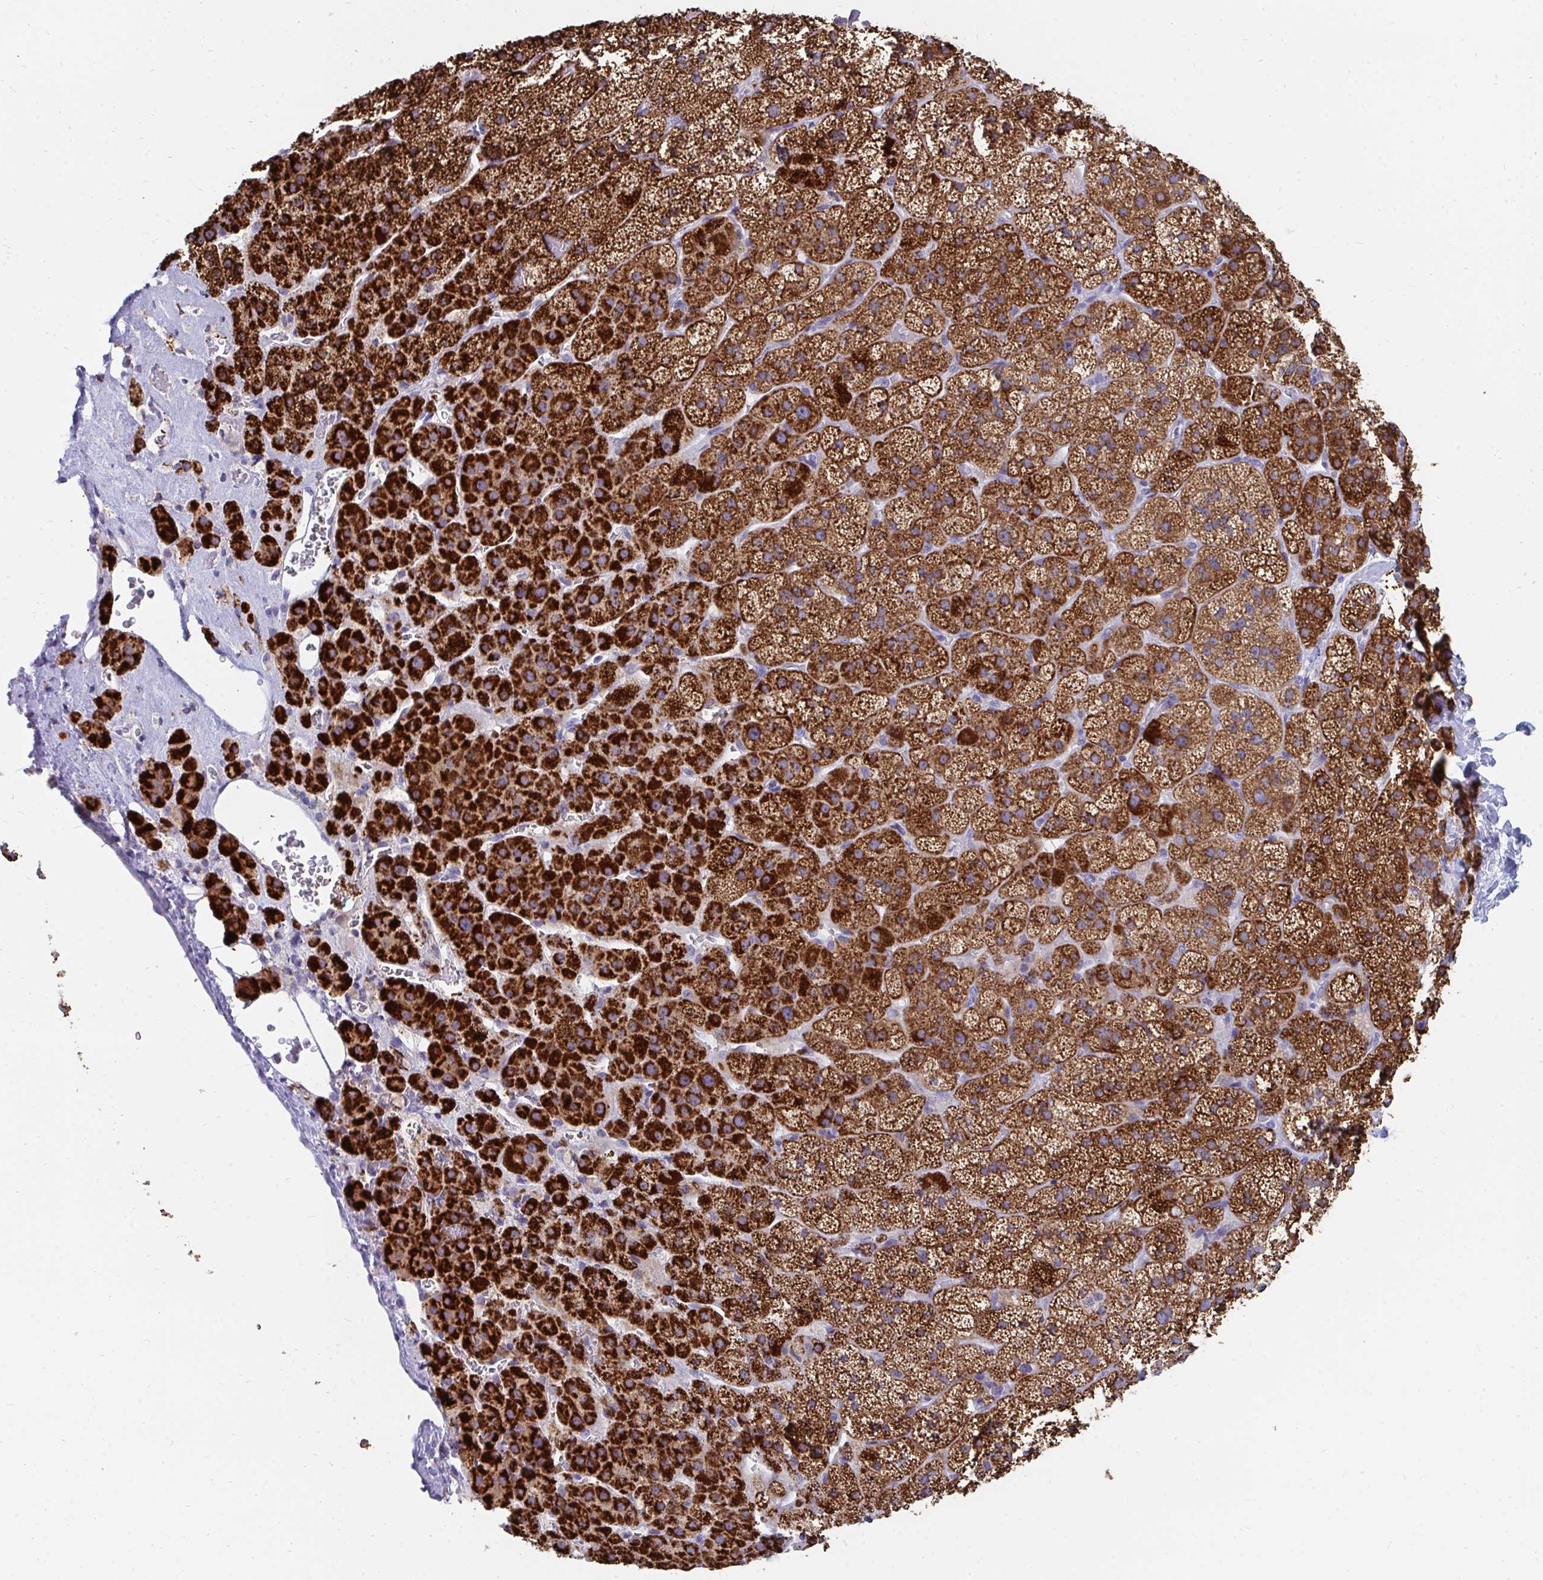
{"staining": {"intensity": "strong", "quantity": ">75%", "location": "cytoplasmic/membranous"}, "tissue": "adrenal gland", "cell_type": "Glandular cells", "image_type": "normal", "snomed": [{"axis": "morphology", "description": "Normal tissue, NOS"}, {"axis": "topography", "description": "Adrenal gland"}], "caption": "Strong cytoplasmic/membranous staining is identified in approximately >75% of glandular cells in unremarkable adrenal gland.", "gene": "PC", "patient": {"sex": "male", "age": 57}}